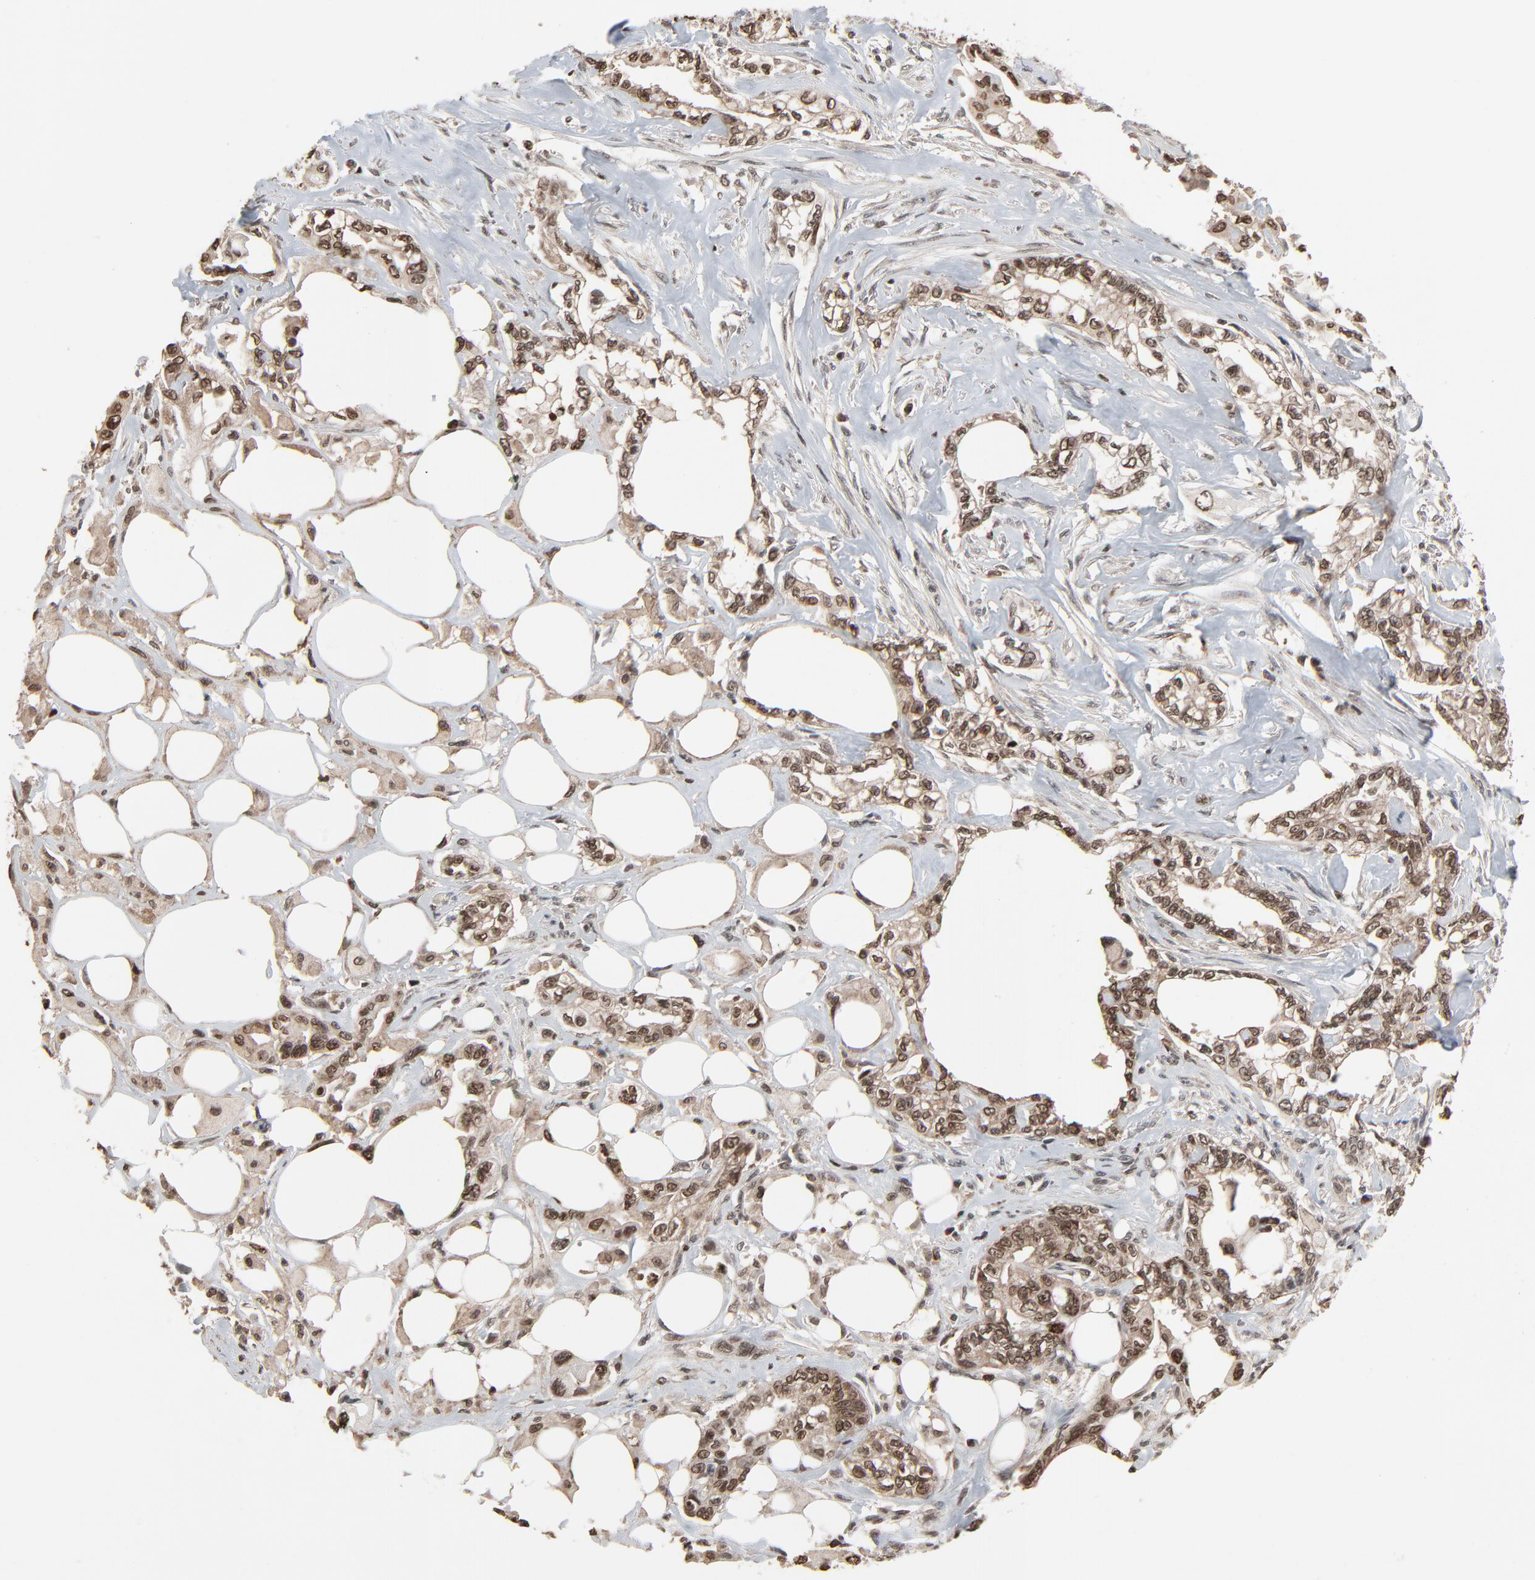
{"staining": {"intensity": "moderate", "quantity": ">75%", "location": "cytoplasmic/membranous,nuclear"}, "tissue": "pancreatic cancer", "cell_type": "Tumor cells", "image_type": "cancer", "snomed": [{"axis": "morphology", "description": "Normal tissue, NOS"}, {"axis": "topography", "description": "Pancreas"}], "caption": "Immunohistochemical staining of pancreatic cancer reveals medium levels of moderate cytoplasmic/membranous and nuclear positivity in approximately >75% of tumor cells.", "gene": "RPS6KA3", "patient": {"sex": "male", "age": 42}}